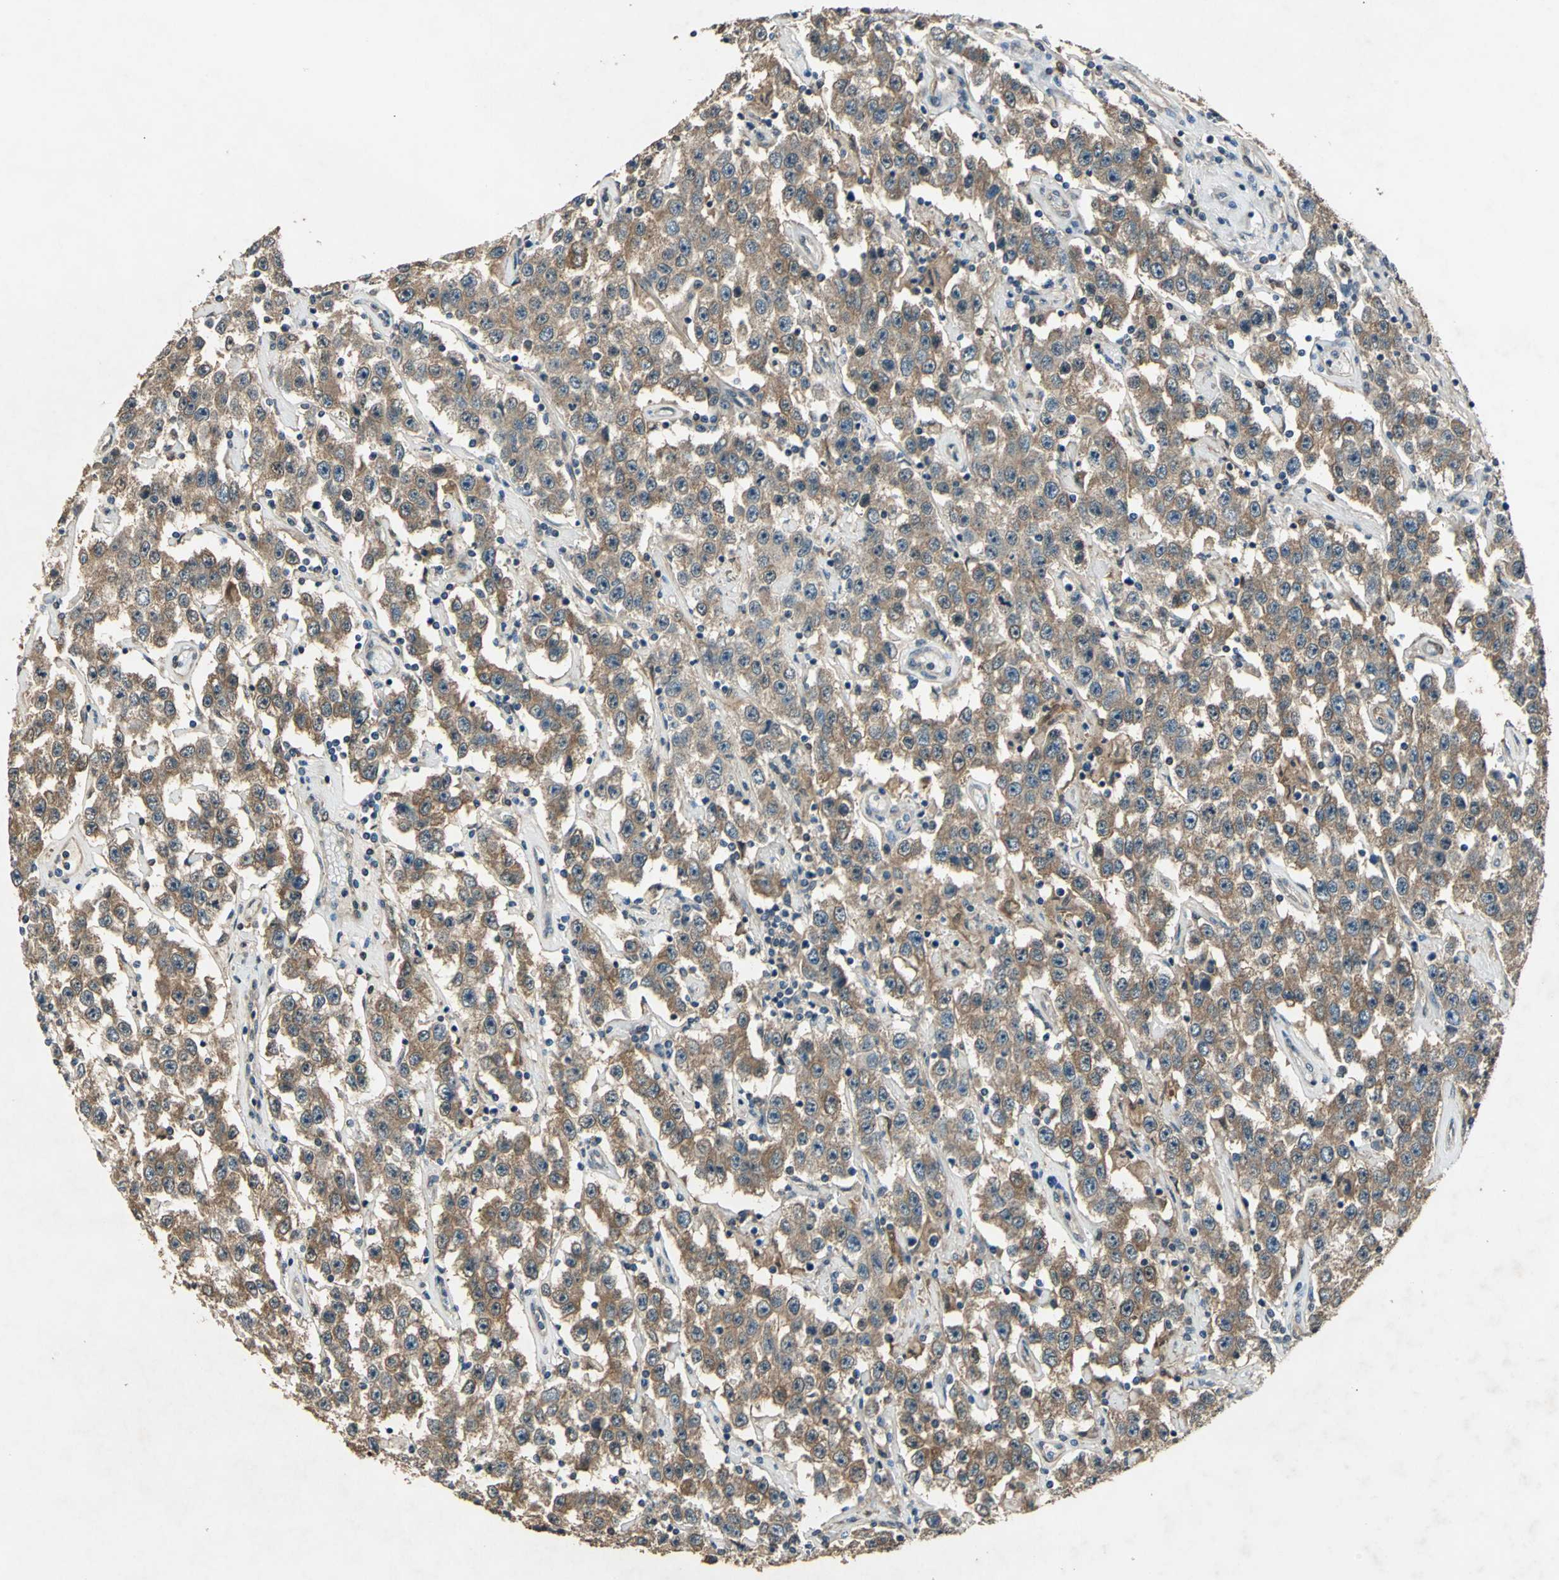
{"staining": {"intensity": "moderate", "quantity": ">75%", "location": "cytoplasmic/membranous"}, "tissue": "testis cancer", "cell_type": "Tumor cells", "image_type": "cancer", "snomed": [{"axis": "morphology", "description": "Seminoma, NOS"}, {"axis": "topography", "description": "Testis"}], "caption": "Tumor cells reveal medium levels of moderate cytoplasmic/membranous positivity in approximately >75% of cells in human testis cancer (seminoma).", "gene": "RRM2B", "patient": {"sex": "male", "age": 52}}